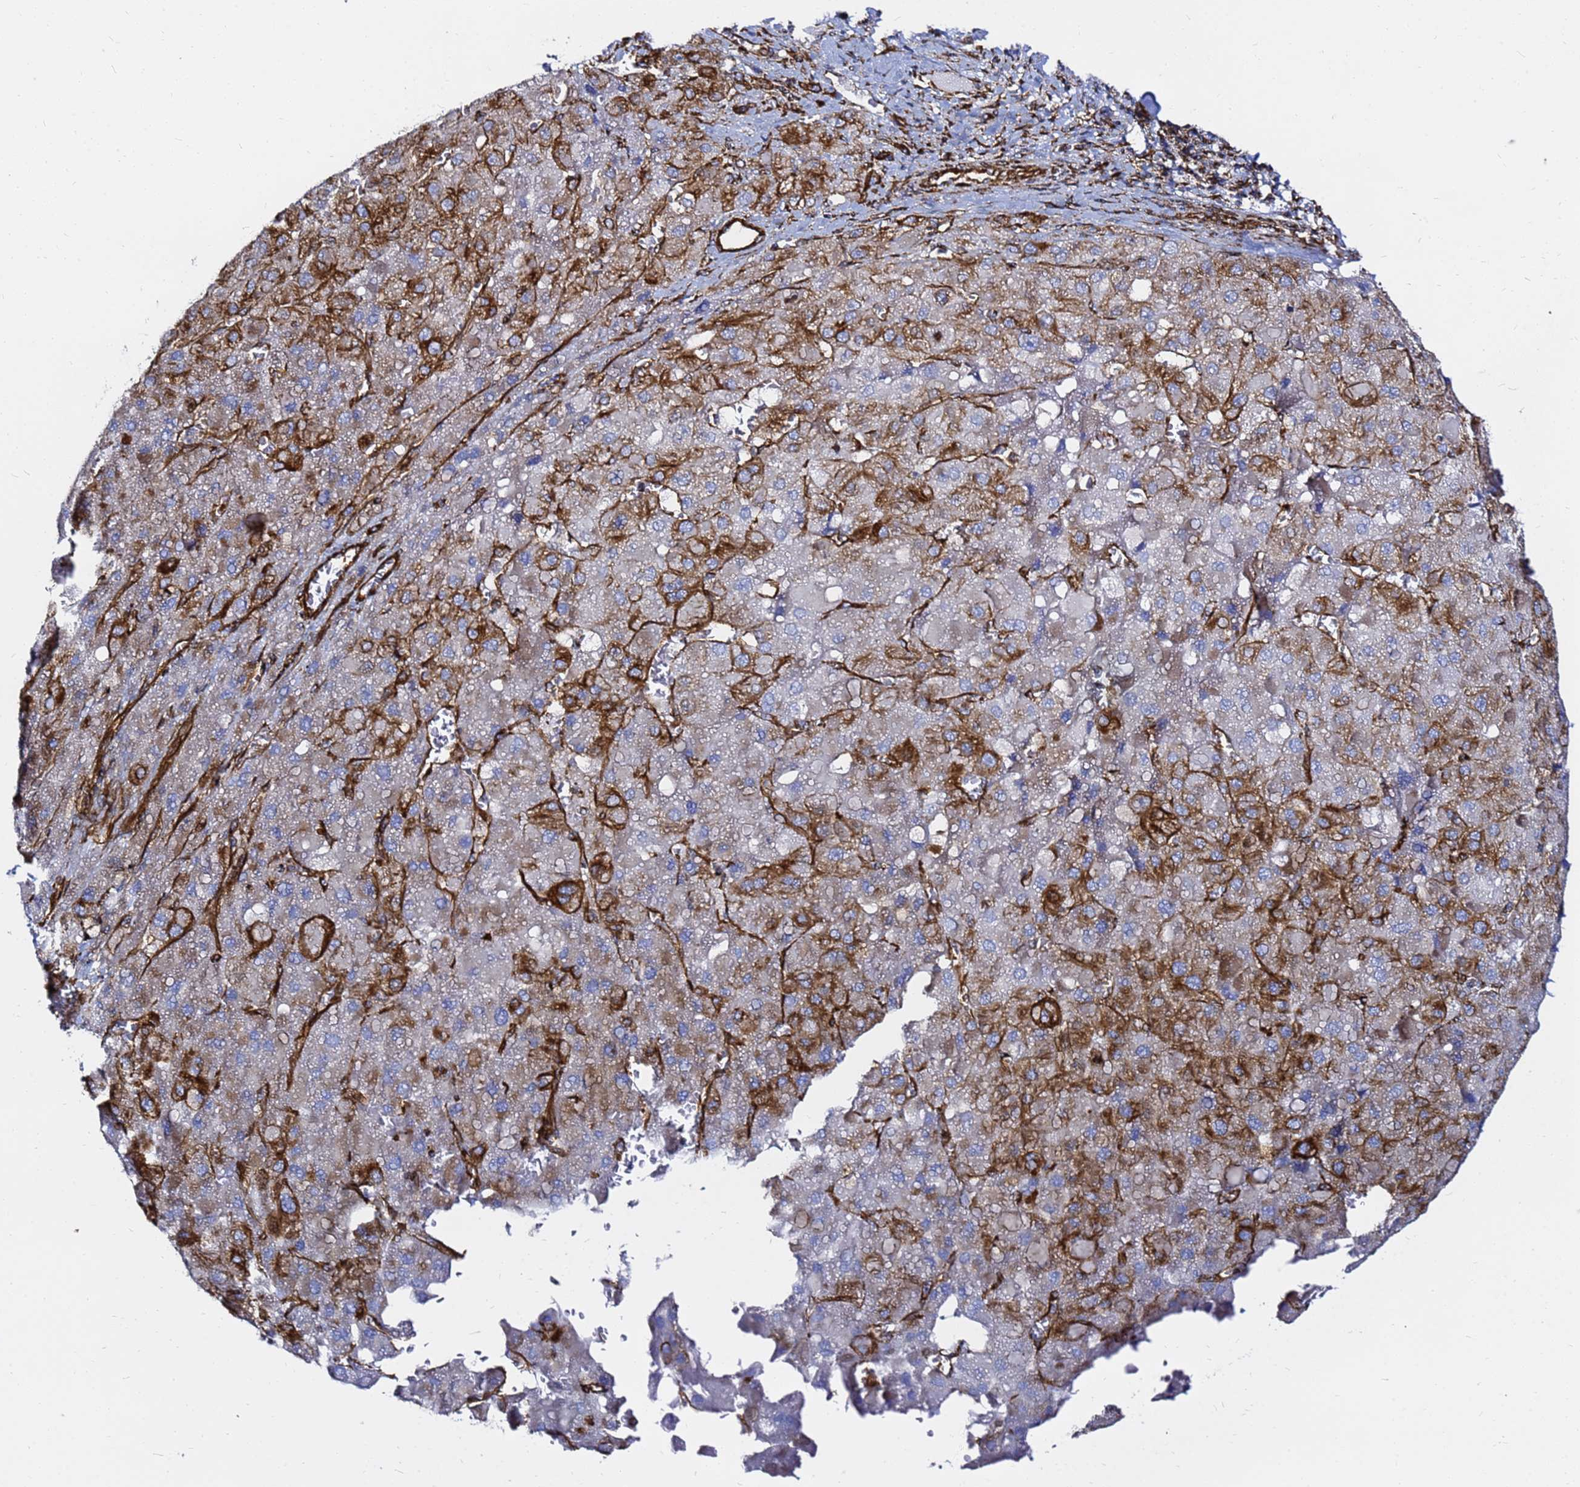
{"staining": {"intensity": "strong", "quantity": "<25%", "location": "cytoplasmic/membranous"}, "tissue": "liver cancer", "cell_type": "Tumor cells", "image_type": "cancer", "snomed": [{"axis": "morphology", "description": "Carcinoma, Hepatocellular, NOS"}, {"axis": "topography", "description": "Liver"}], "caption": "IHC of liver hepatocellular carcinoma displays medium levels of strong cytoplasmic/membranous expression in approximately <25% of tumor cells.", "gene": "TUBA8", "patient": {"sex": "female", "age": 73}}